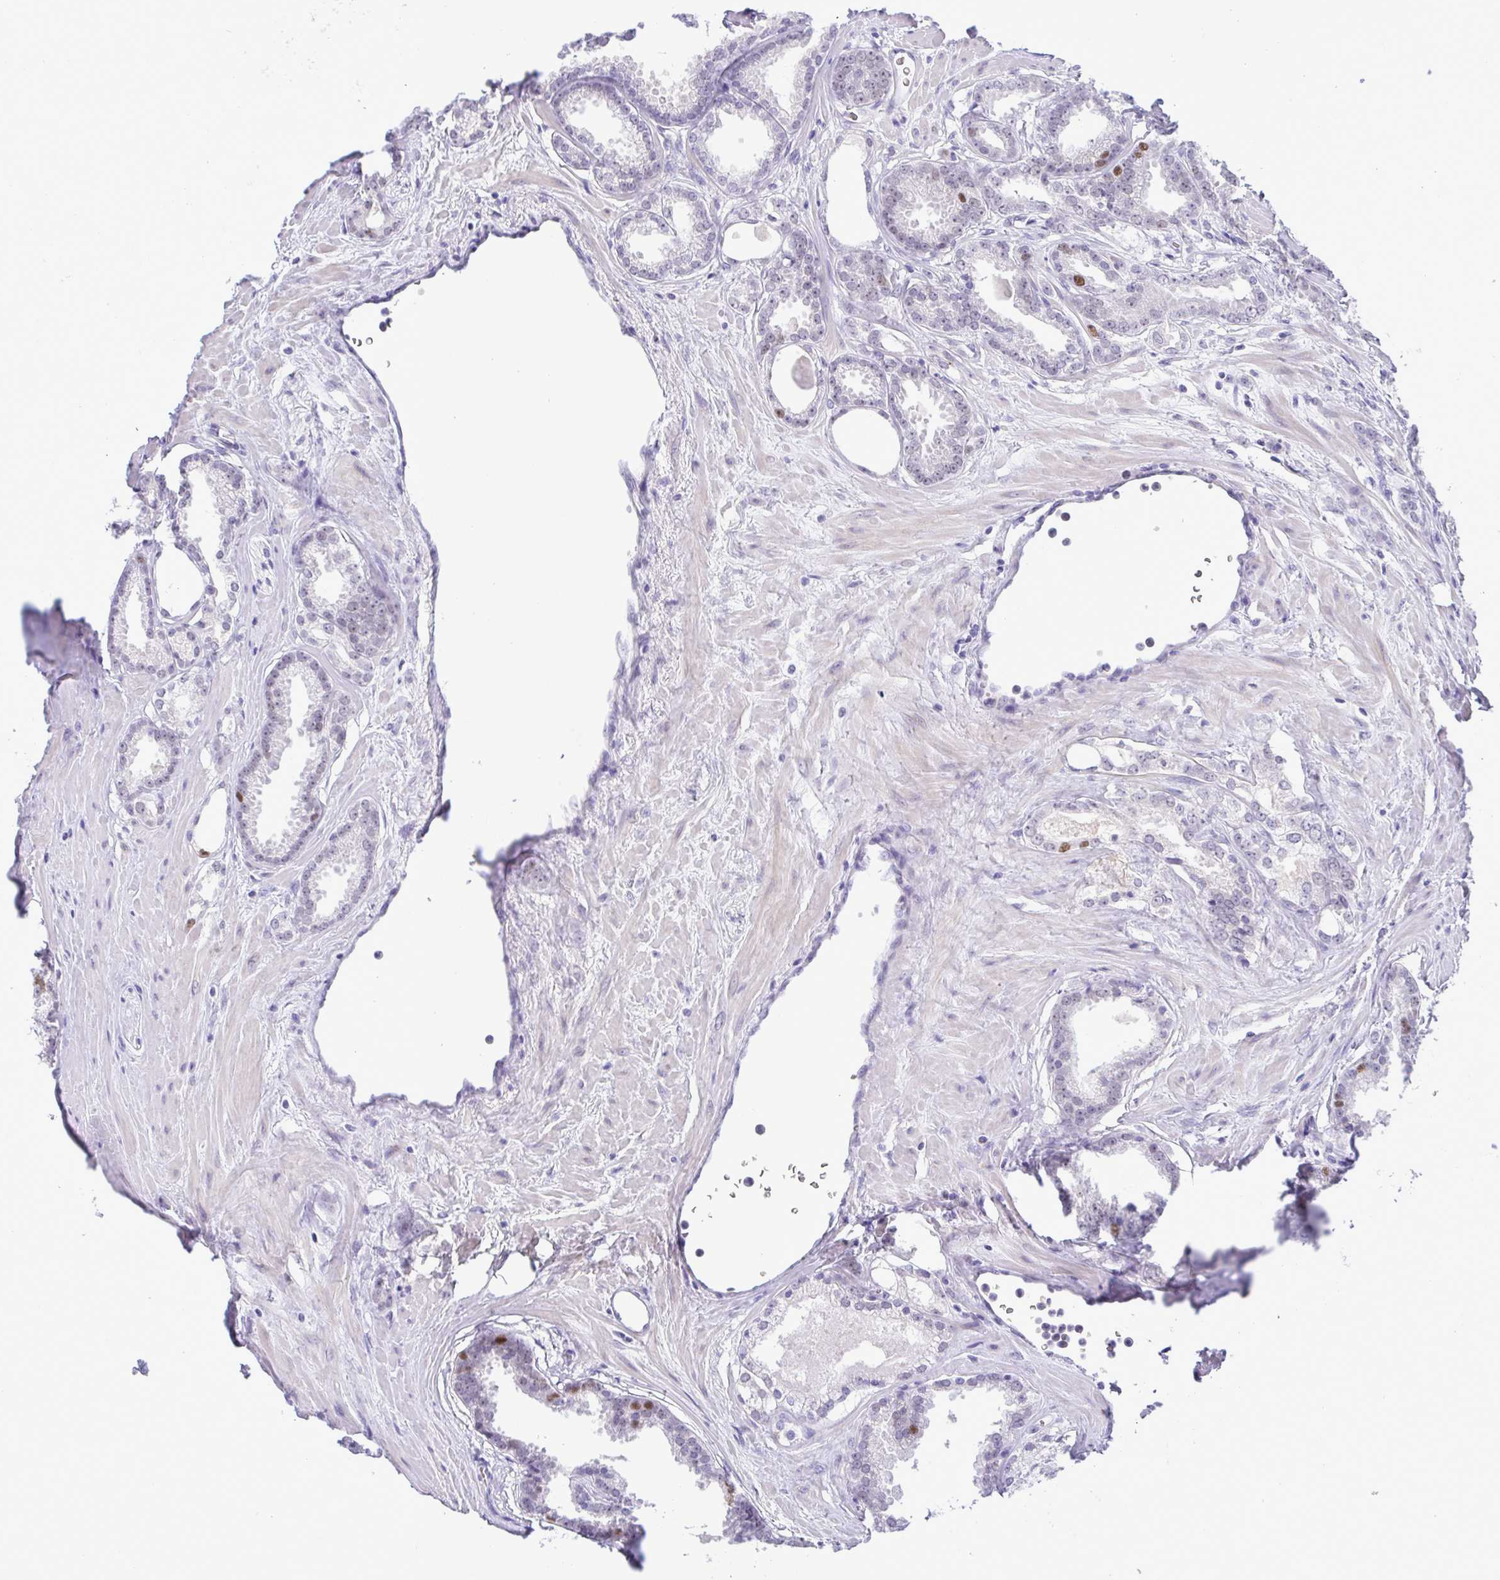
{"staining": {"intensity": "negative", "quantity": "none", "location": "none"}, "tissue": "prostate cancer", "cell_type": "Tumor cells", "image_type": "cancer", "snomed": [{"axis": "morphology", "description": "Adenocarcinoma, Low grade"}, {"axis": "topography", "description": "Prostate"}], "caption": "DAB immunohistochemical staining of adenocarcinoma (low-grade) (prostate) demonstrates no significant positivity in tumor cells.", "gene": "TIPIN", "patient": {"sex": "male", "age": 65}}